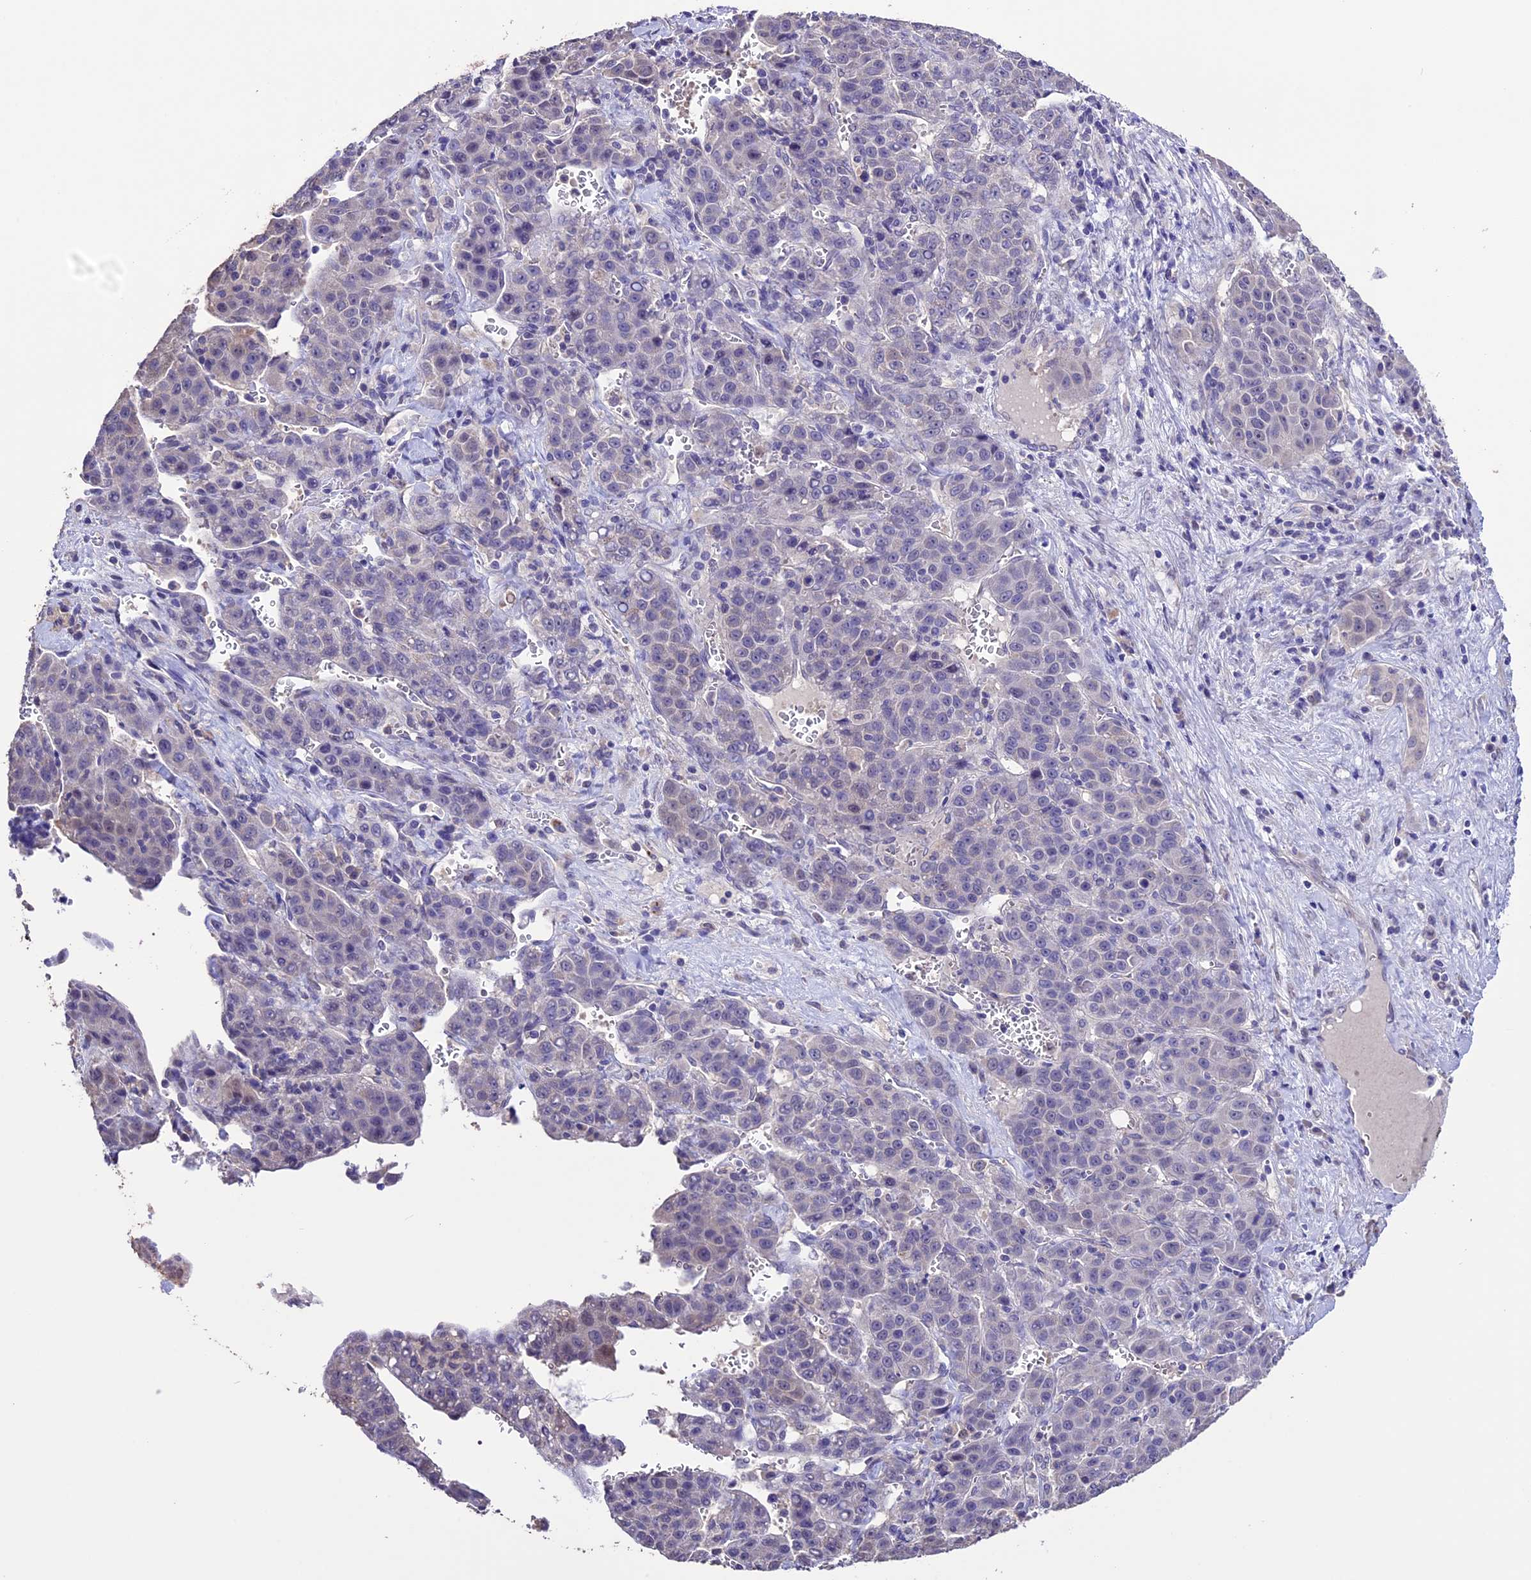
{"staining": {"intensity": "negative", "quantity": "none", "location": "none"}, "tissue": "liver cancer", "cell_type": "Tumor cells", "image_type": "cancer", "snomed": [{"axis": "morphology", "description": "Carcinoma, Hepatocellular, NOS"}, {"axis": "topography", "description": "Liver"}], "caption": "Tumor cells show no significant protein expression in liver cancer. (Immunohistochemistry (ihc), brightfield microscopy, high magnification).", "gene": "DIS3L", "patient": {"sex": "female", "age": 53}}